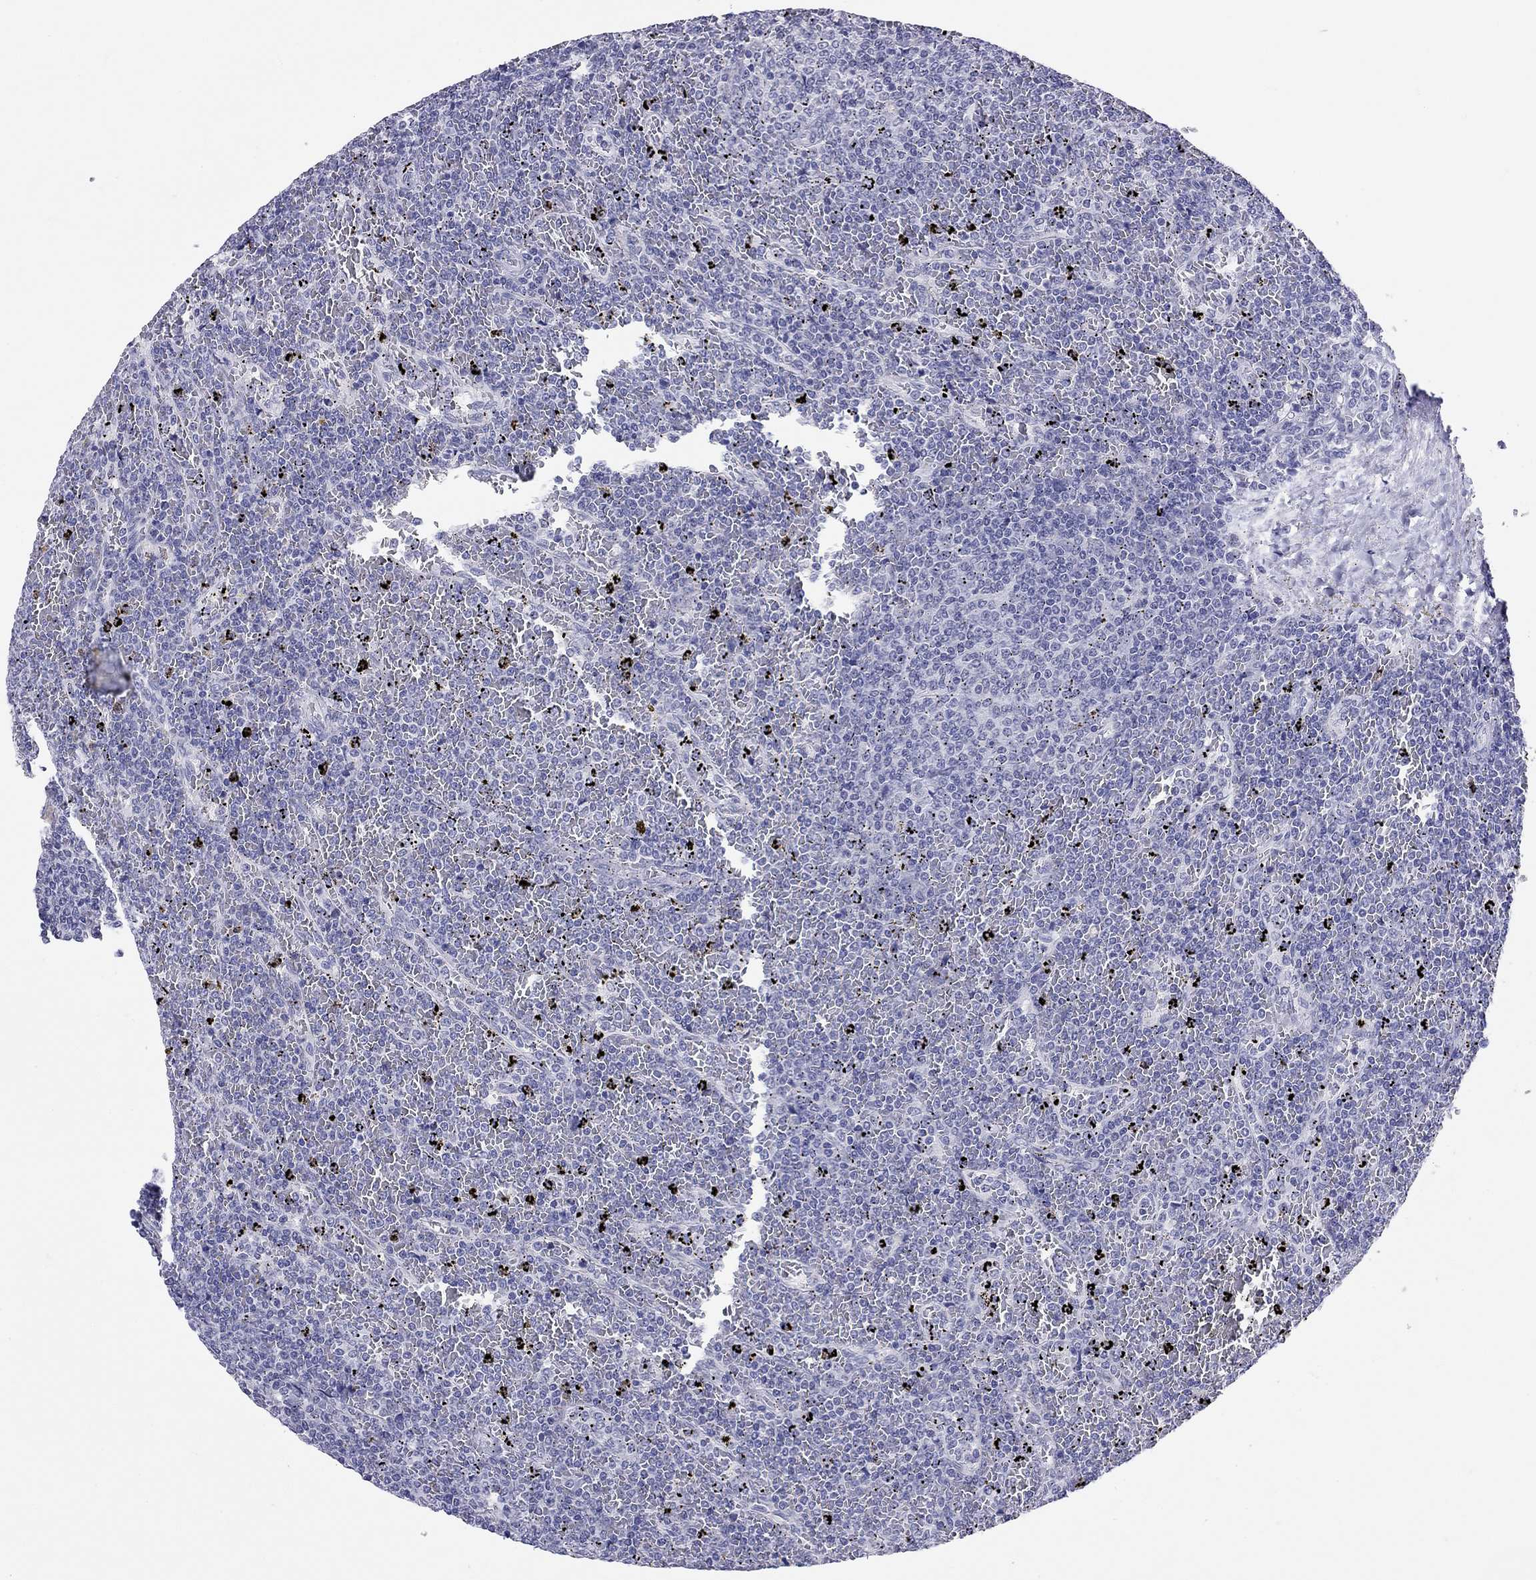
{"staining": {"intensity": "negative", "quantity": "none", "location": "none"}, "tissue": "lymphoma", "cell_type": "Tumor cells", "image_type": "cancer", "snomed": [{"axis": "morphology", "description": "Malignant lymphoma, non-Hodgkin's type, Low grade"}, {"axis": "topography", "description": "Spleen"}], "caption": "DAB immunohistochemical staining of human lymphoma exhibits no significant expression in tumor cells.", "gene": "ARMC12", "patient": {"sex": "female", "age": 77}}